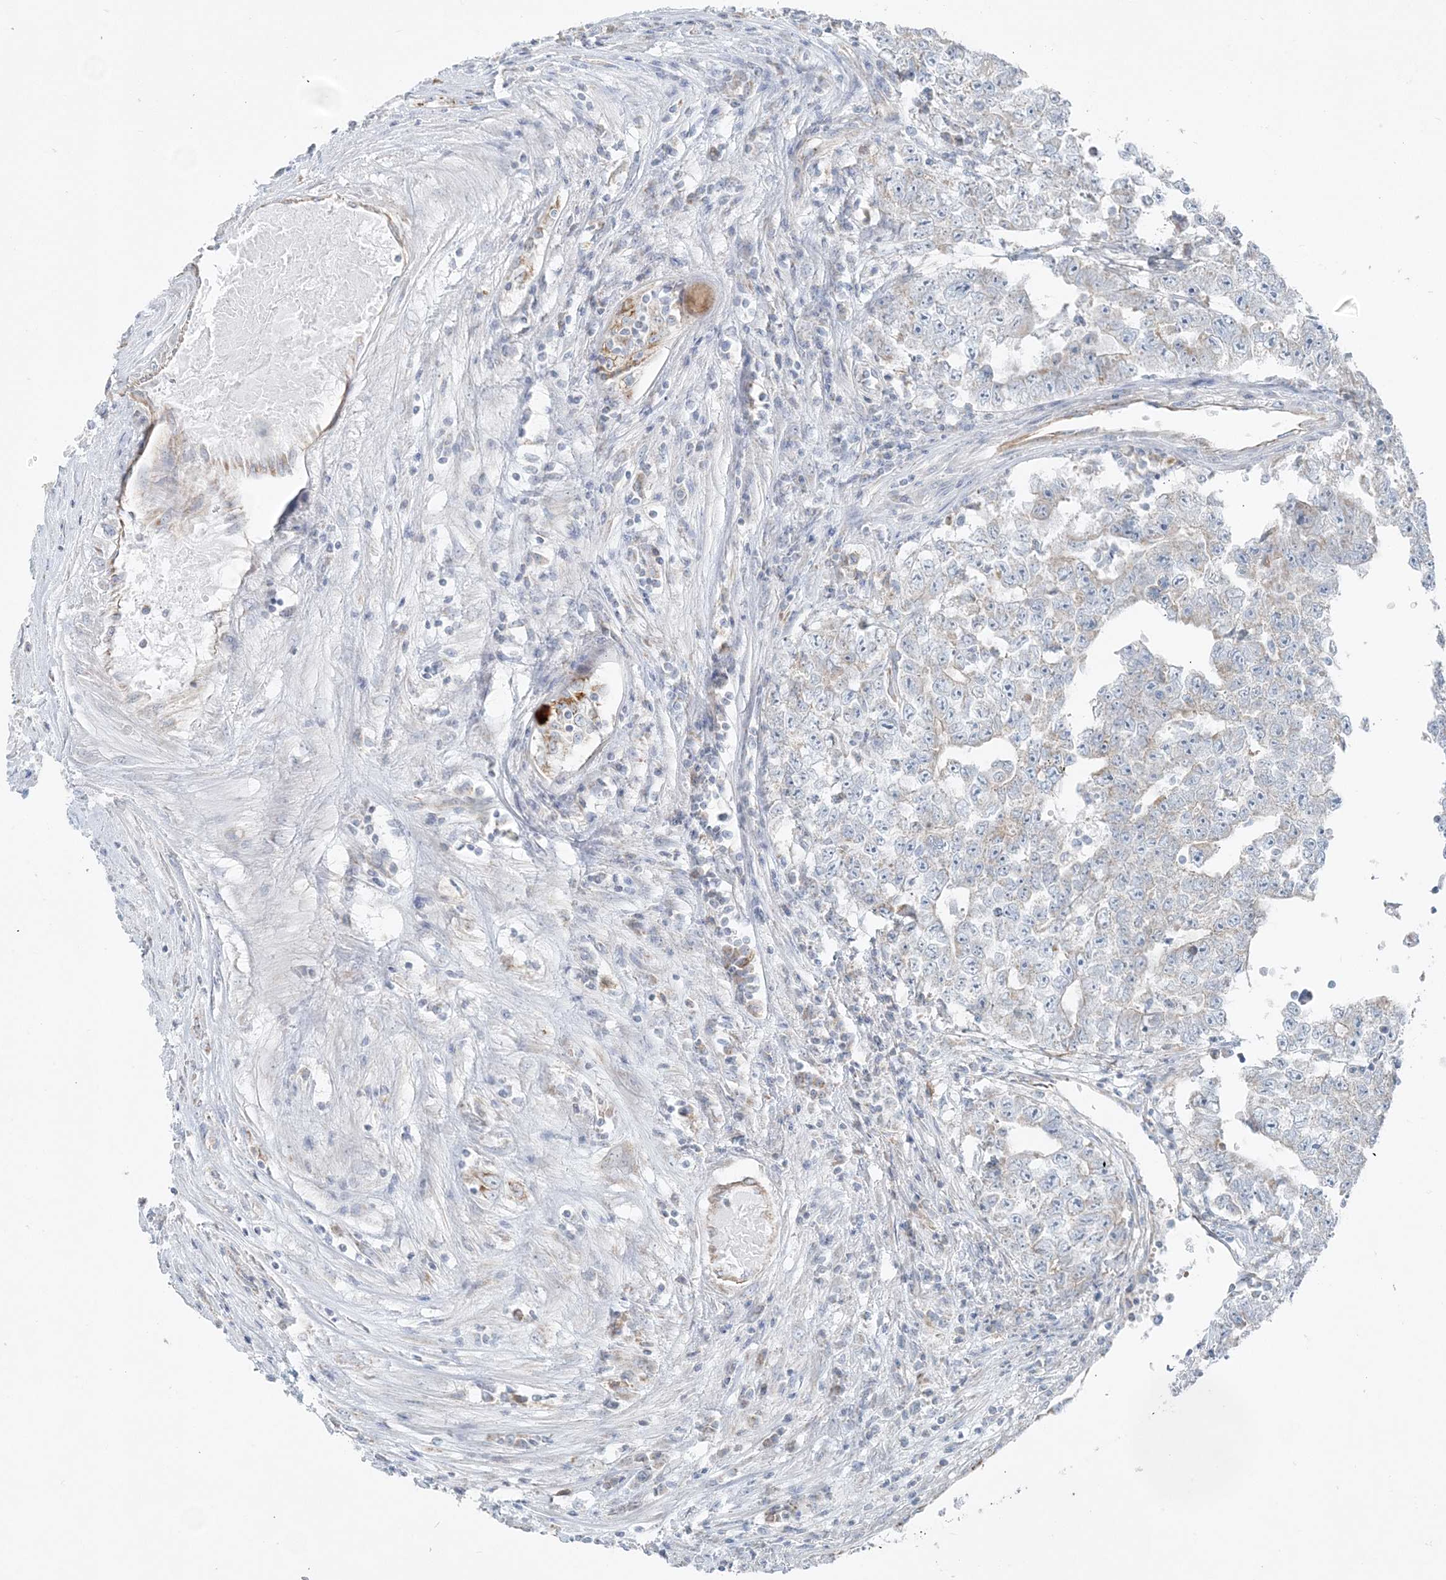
{"staining": {"intensity": "negative", "quantity": "none", "location": "none"}, "tissue": "testis cancer", "cell_type": "Tumor cells", "image_type": "cancer", "snomed": [{"axis": "morphology", "description": "Carcinoma, Embryonal, NOS"}, {"axis": "topography", "description": "Testis"}], "caption": "DAB (3,3'-diaminobenzidine) immunohistochemical staining of testis cancer (embryonal carcinoma) demonstrates no significant staining in tumor cells.", "gene": "PCCB", "patient": {"sex": "male", "age": 25}}